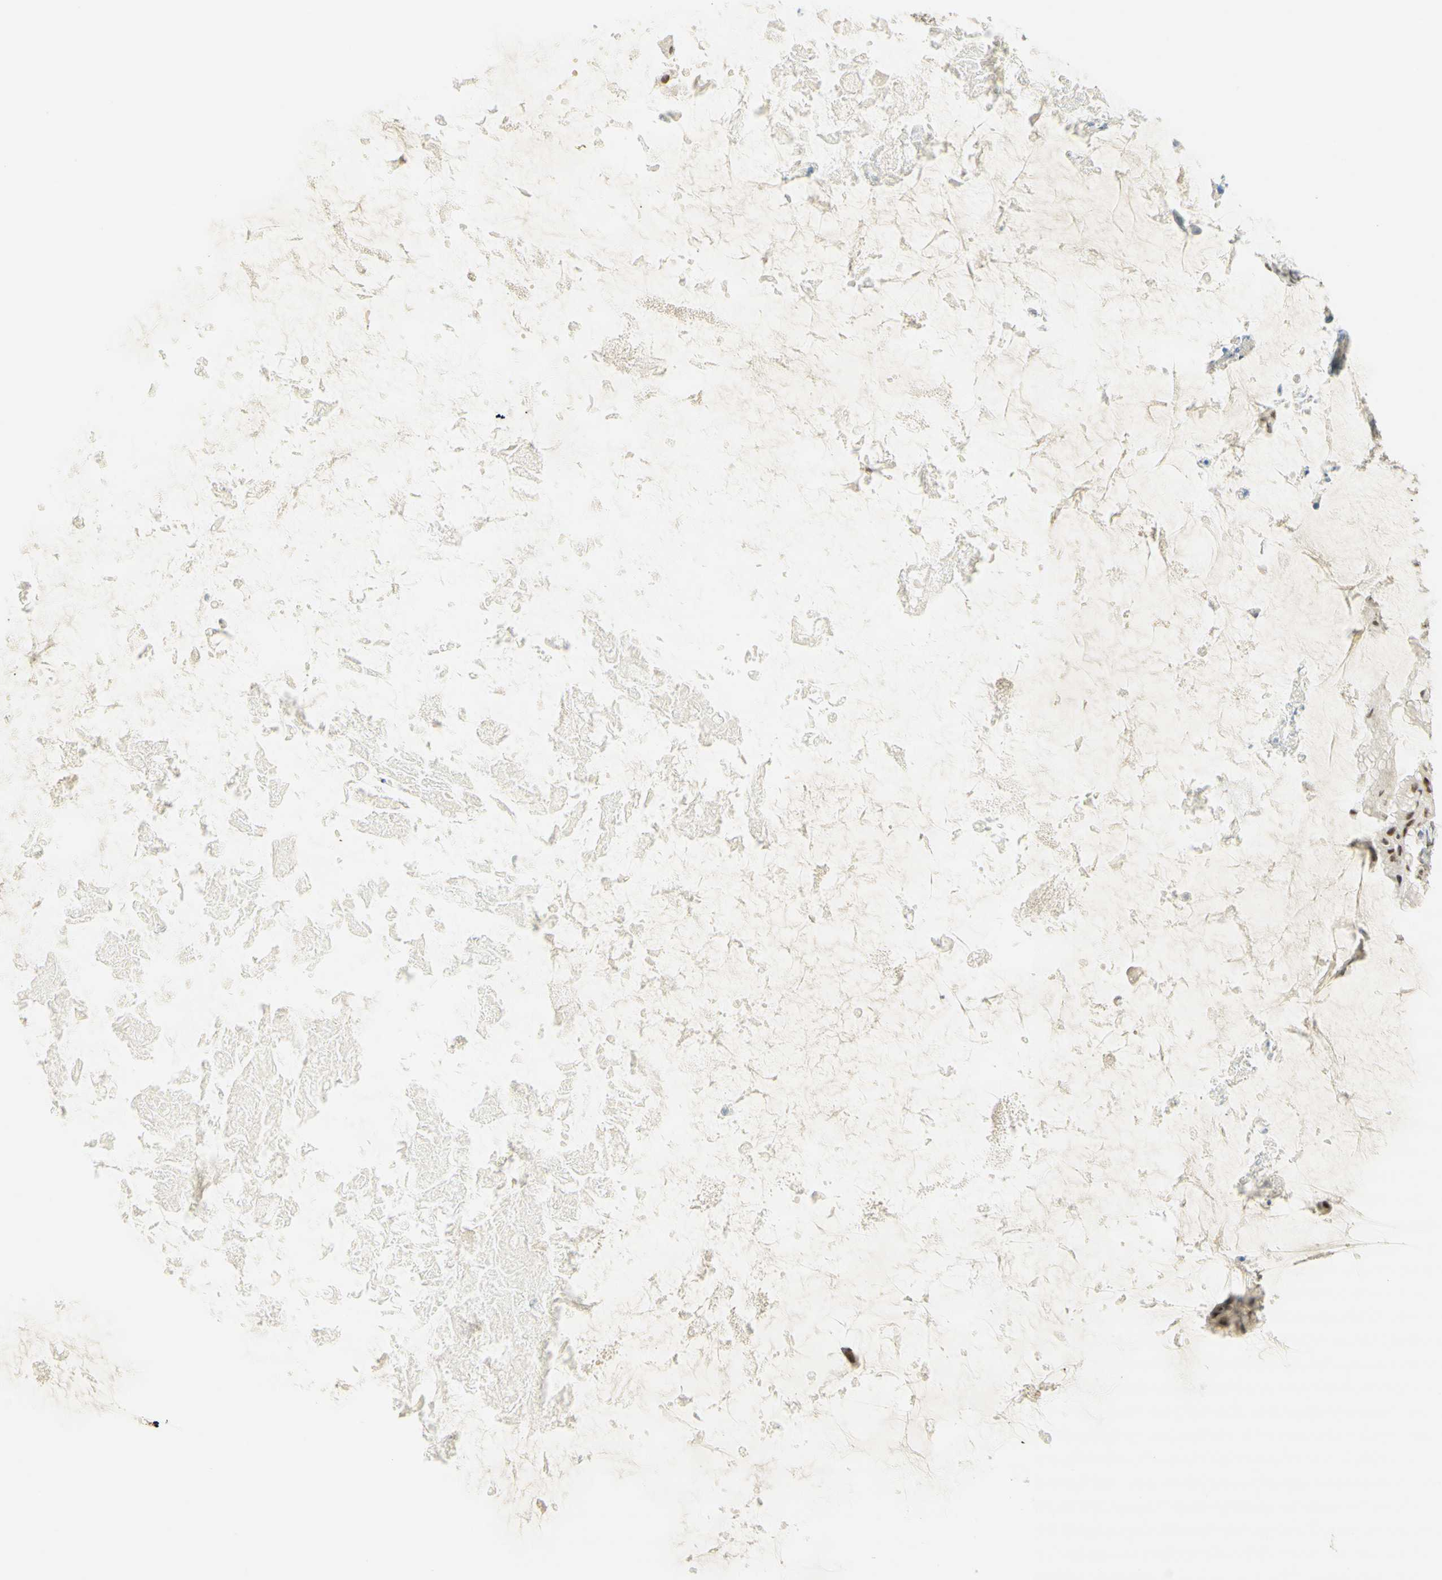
{"staining": {"intensity": "moderate", "quantity": ">75%", "location": "nuclear"}, "tissue": "ovarian cancer", "cell_type": "Tumor cells", "image_type": "cancer", "snomed": [{"axis": "morphology", "description": "Cystadenocarcinoma, mucinous, NOS"}, {"axis": "topography", "description": "Ovary"}], "caption": "Immunohistochemistry (IHC) (DAB) staining of human mucinous cystadenocarcinoma (ovarian) reveals moderate nuclear protein expression in about >75% of tumor cells.", "gene": "PMS2", "patient": {"sex": "female", "age": 61}}